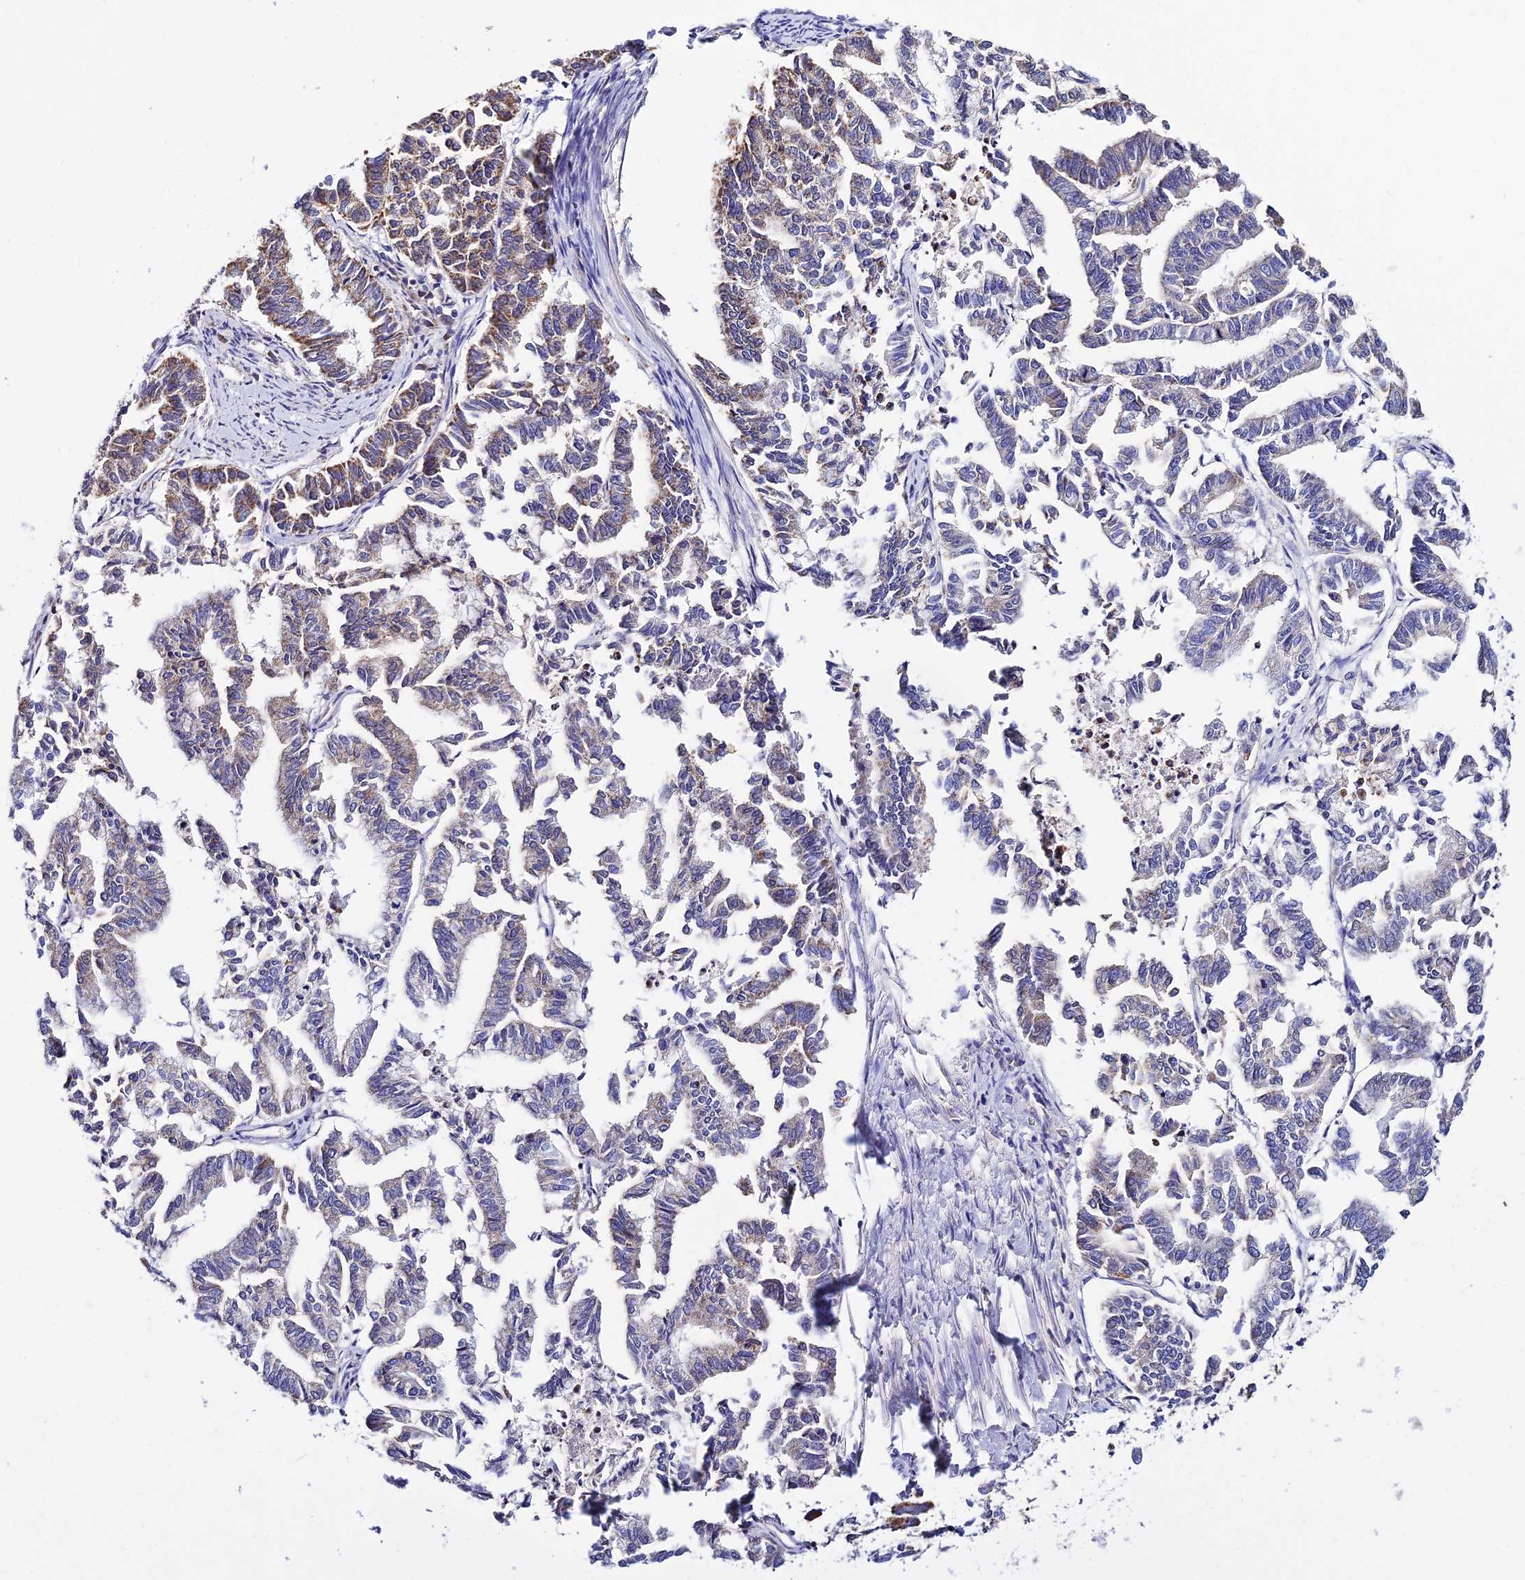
{"staining": {"intensity": "moderate", "quantity": "25%-75%", "location": "cytoplasmic/membranous"}, "tissue": "endometrial cancer", "cell_type": "Tumor cells", "image_type": "cancer", "snomed": [{"axis": "morphology", "description": "Adenocarcinoma, NOS"}, {"axis": "topography", "description": "Endometrium"}], "caption": "Moderate cytoplasmic/membranous staining for a protein is seen in approximately 25%-75% of tumor cells of adenocarcinoma (endometrial) using immunohistochemistry.", "gene": "TYW5", "patient": {"sex": "female", "age": 79}}